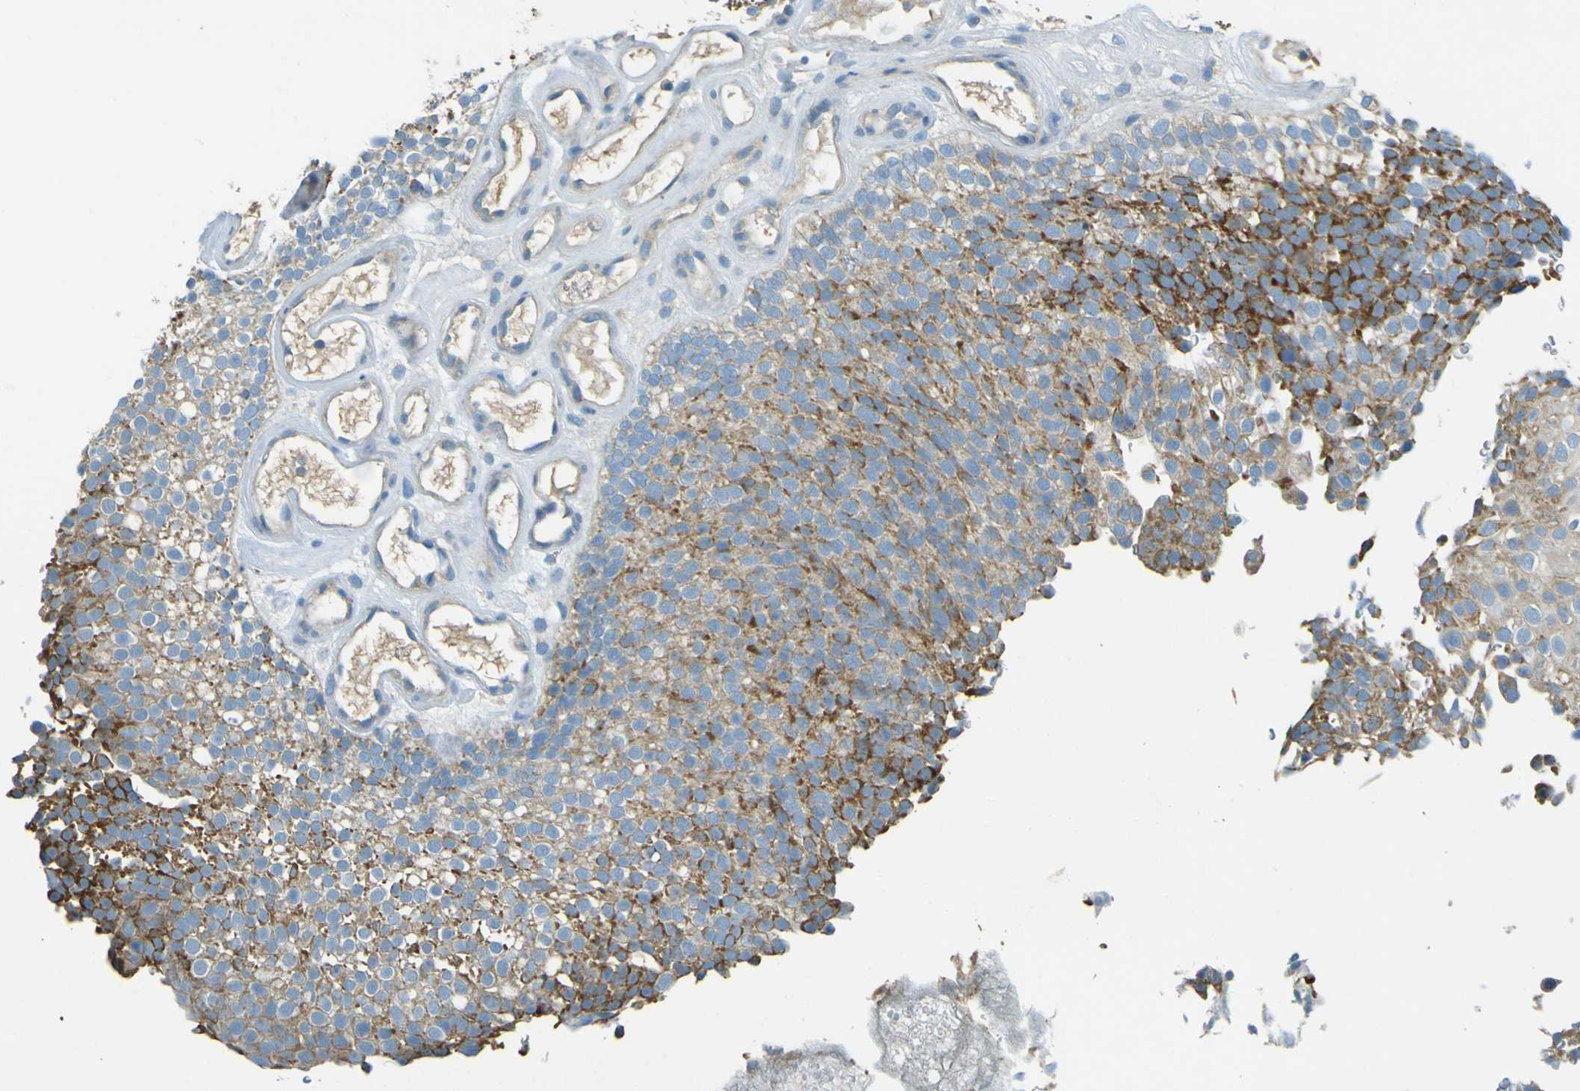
{"staining": {"intensity": "moderate", "quantity": ">75%", "location": "cytoplasmic/membranous"}, "tissue": "urothelial cancer", "cell_type": "Tumor cells", "image_type": "cancer", "snomed": [{"axis": "morphology", "description": "Urothelial carcinoma, Low grade"}, {"axis": "topography", "description": "Urinary bladder"}], "caption": "Immunohistochemistry (IHC) (DAB (3,3'-diaminobenzidine)) staining of low-grade urothelial carcinoma demonstrates moderate cytoplasmic/membranous protein staining in approximately >75% of tumor cells.", "gene": "FKTN", "patient": {"sex": "male", "age": 78}}